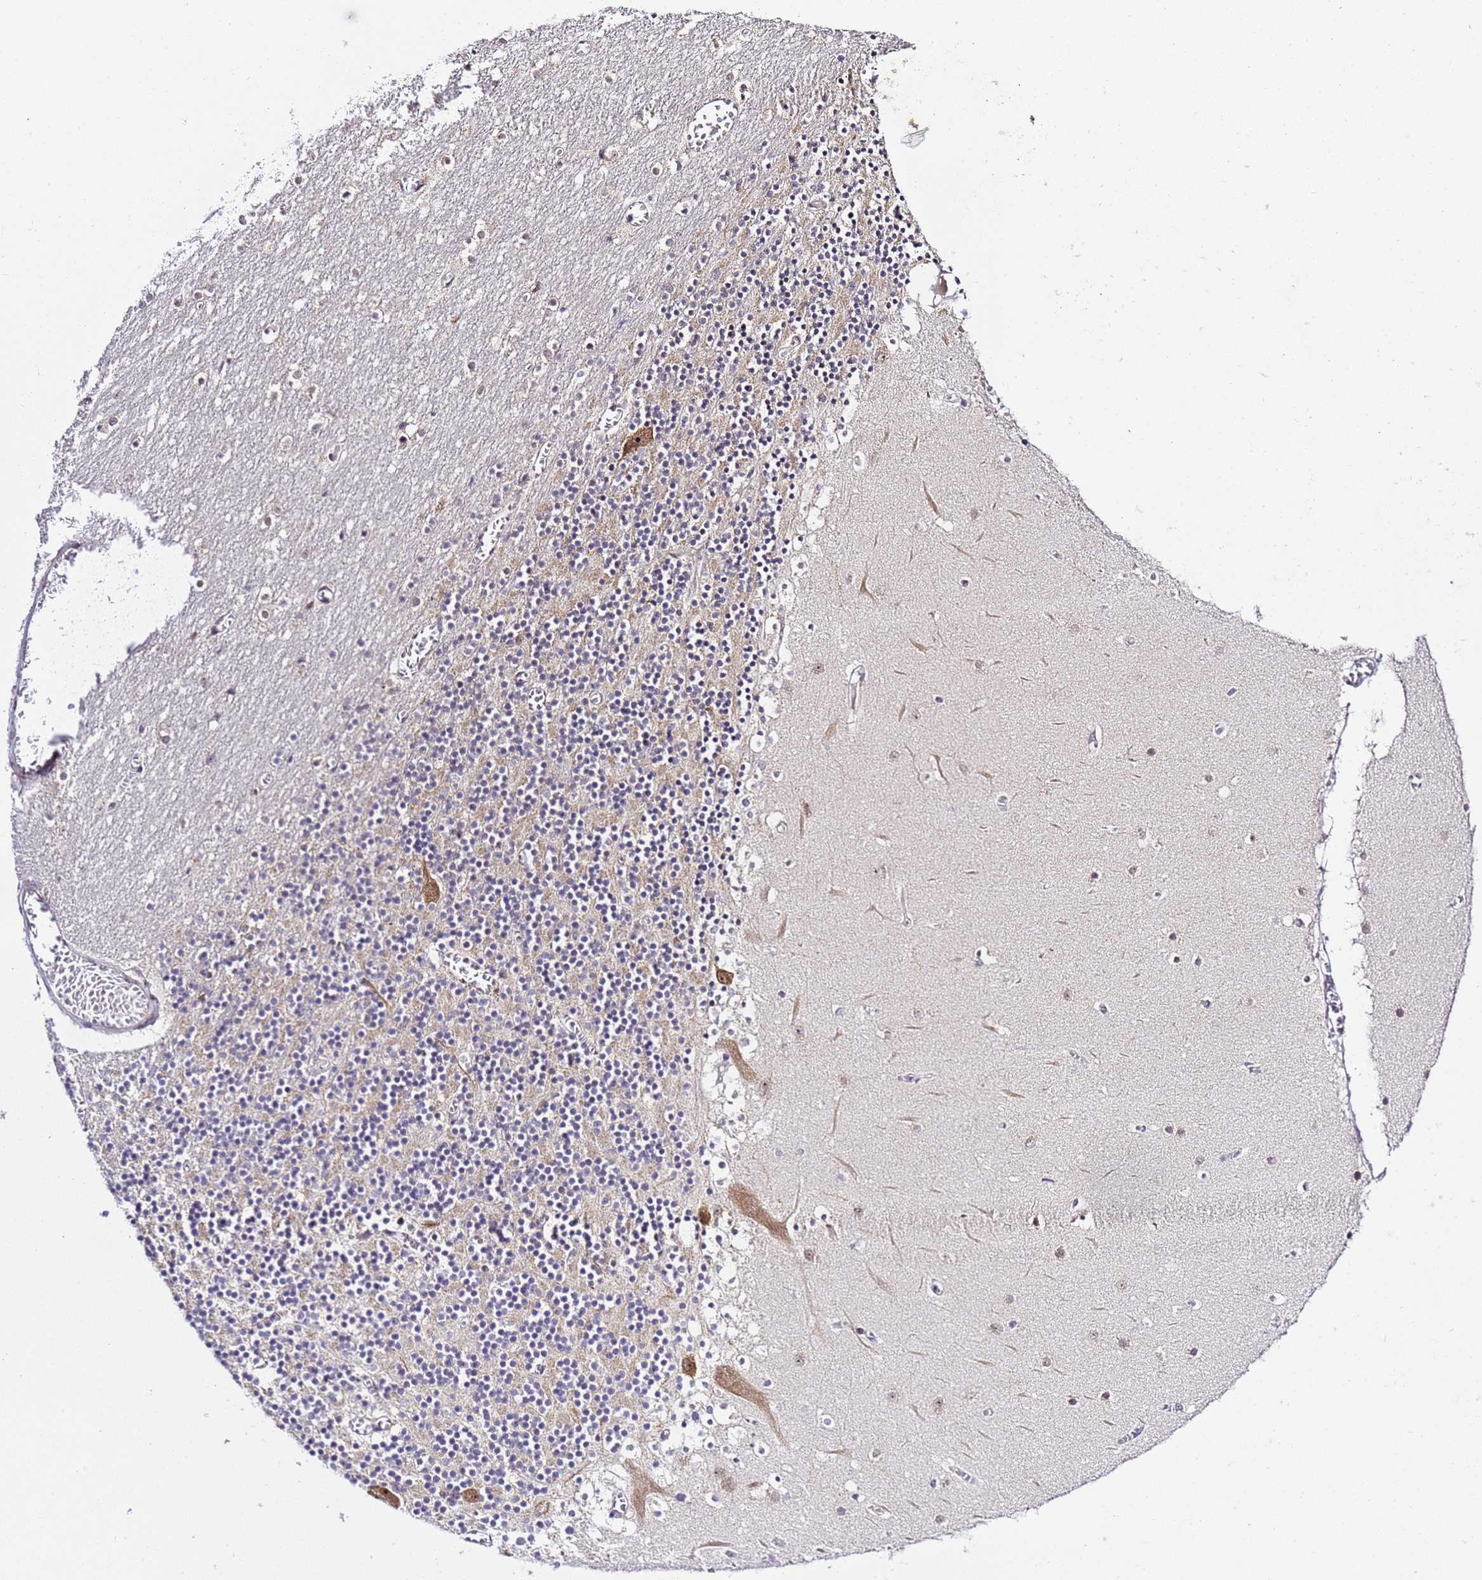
{"staining": {"intensity": "moderate", "quantity": "25%-75%", "location": "cytoplasmic/membranous"}, "tissue": "cerebellum", "cell_type": "Cells in granular layer", "image_type": "normal", "snomed": [{"axis": "morphology", "description": "Normal tissue, NOS"}, {"axis": "topography", "description": "Cerebellum"}], "caption": "Immunohistochemistry (IHC) of normal cerebellum reveals medium levels of moderate cytoplasmic/membranous positivity in approximately 25%-75% of cells in granular layer. The protein of interest is stained brown, and the nuclei are stained in blue (DAB (3,3'-diaminobenzidine) IHC with brightfield microscopy, high magnification).", "gene": "SLX4IP", "patient": {"sex": "female", "age": 28}}